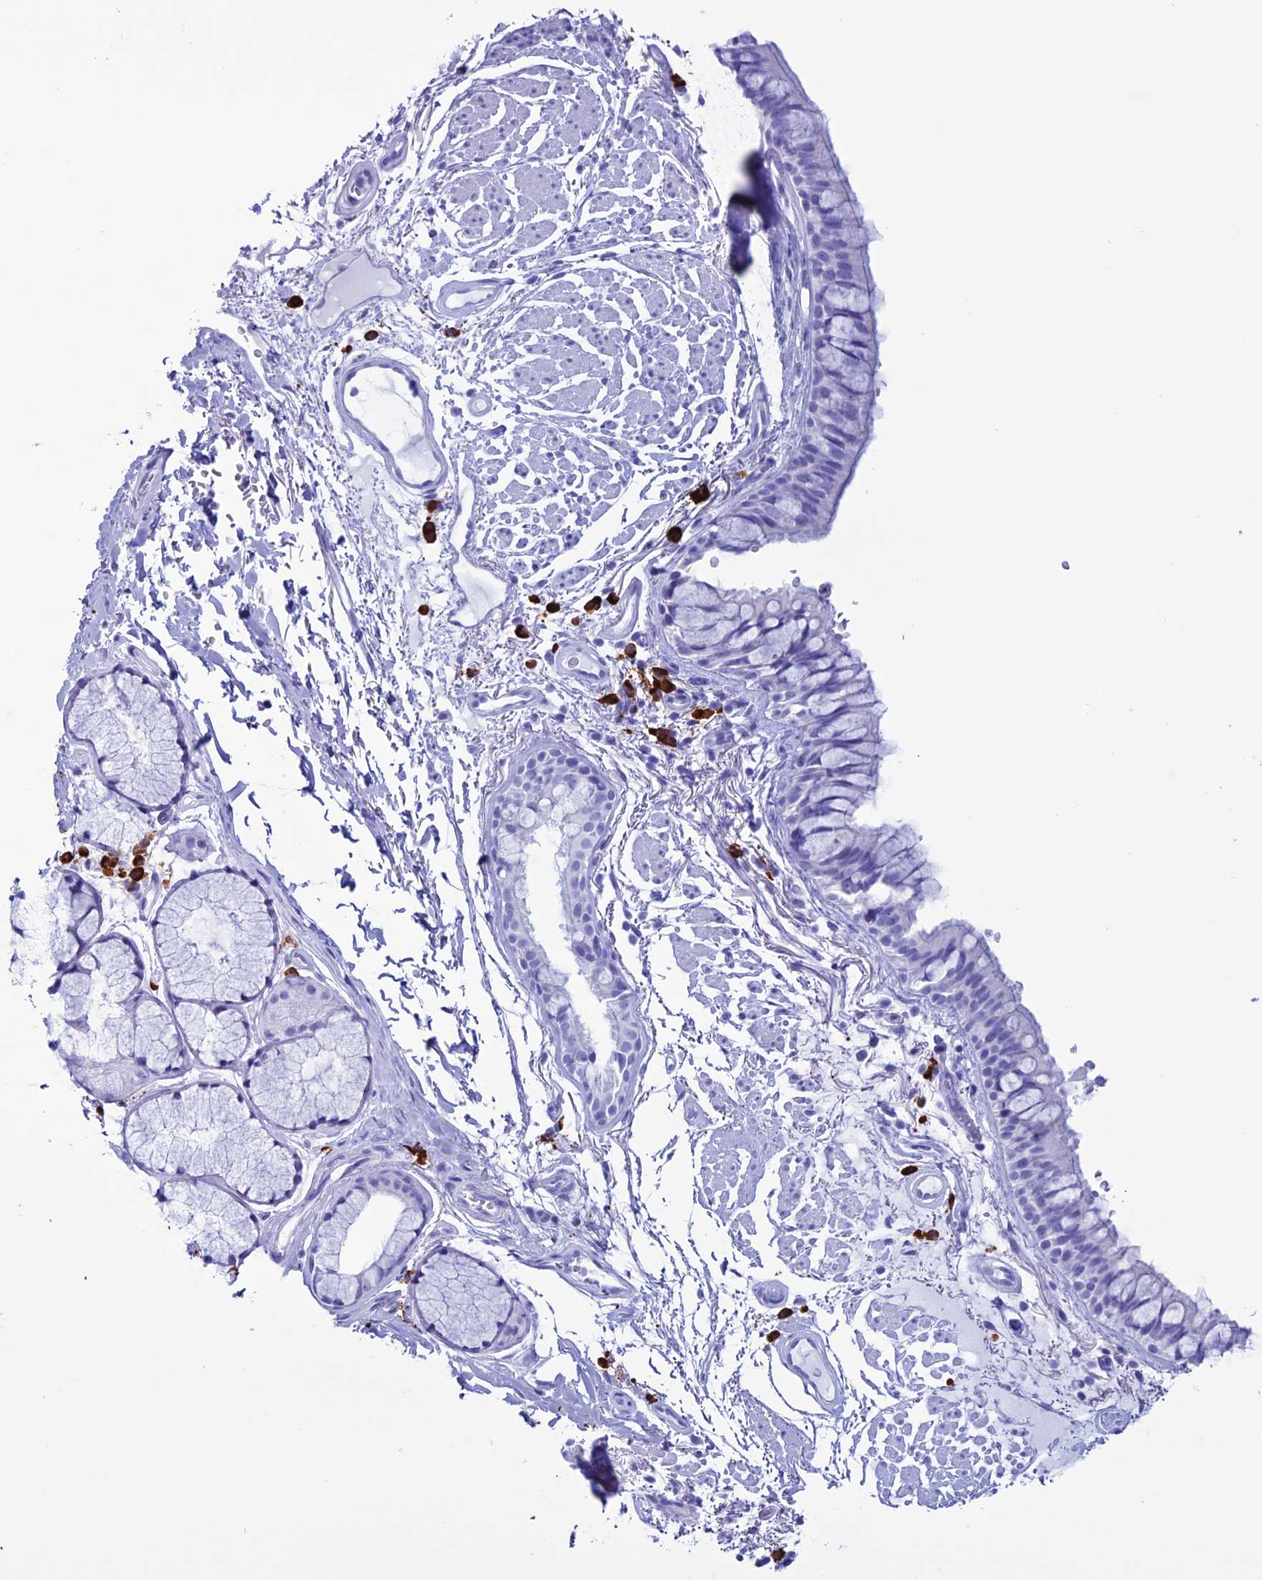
{"staining": {"intensity": "negative", "quantity": "none", "location": "none"}, "tissue": "bronchus", "cell_type": "Respiratory epithelial cells", "image_type": "normal", "snomed": [{"axis": "morphology", "description": "Normal tissue, NOS"}, {"axis": "topography", "description": "Bronchus"}], "caption": "An immunohistochemistry micrograph of benign bronchus is shown. There is no staining in respiratory epithelial cells of bronchus.", "gene": "MZB1", "patient": {"sex": "male", "age": 70}}